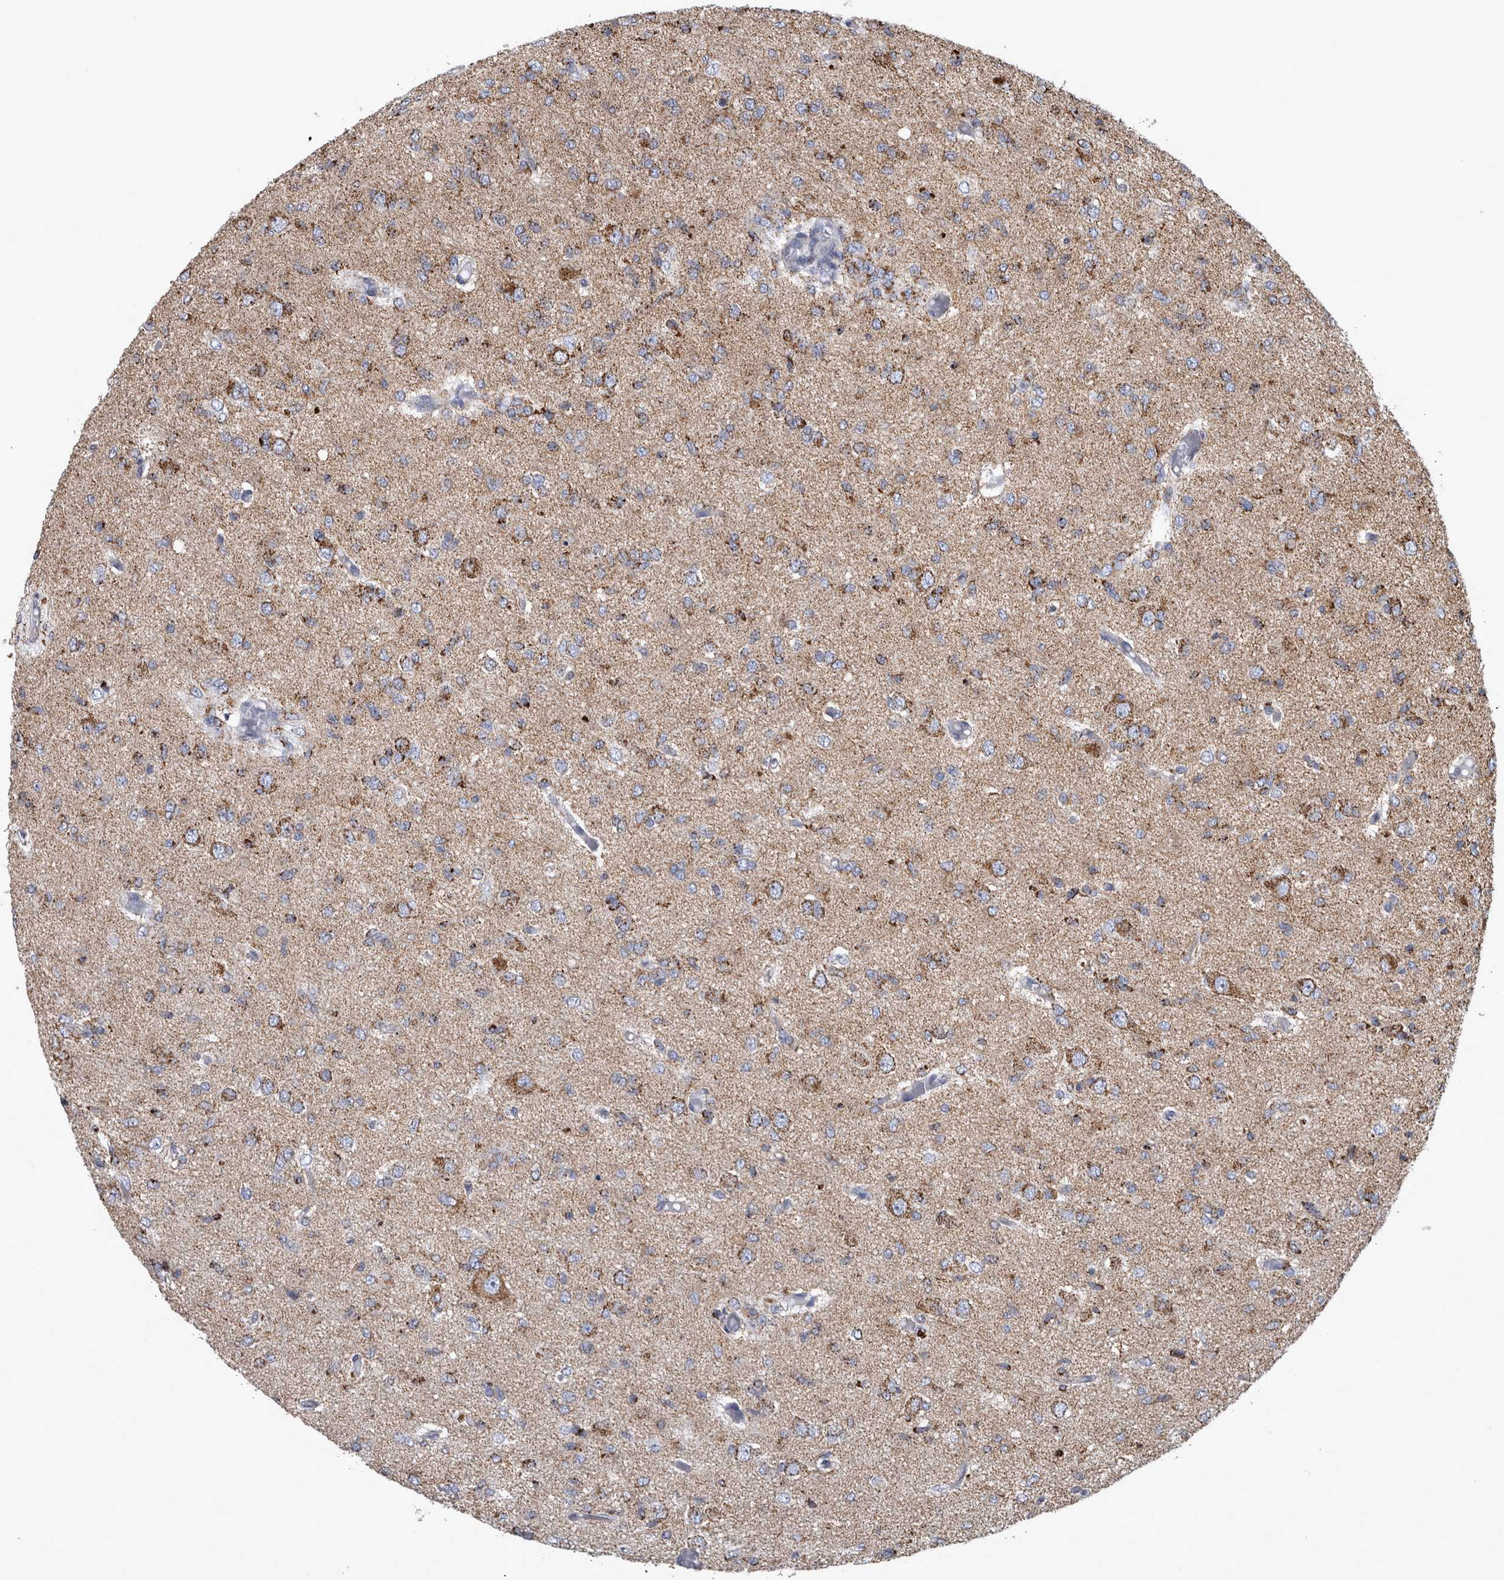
{"staining": {"intensity": "moderate", "quantity": "<25%", "location": "cytoplasmic/membranous"}, "tissue": "glioma", "cell_type": "Tumor cells", "image_type": "cancer", "snomed": [{"axis": "morphology", "description": "Glioma, malignant, High grade"}, {"axis": "topography", "description": "Brain"}], "caption": "This is a photomicrograph of IHC staining of malignant high-grade glioma, which shows moderate expression in the cytoplasmic/membranous of tumor cells.", "gene": "MDH2", "patient": {"sex": "female", "age": 59}}